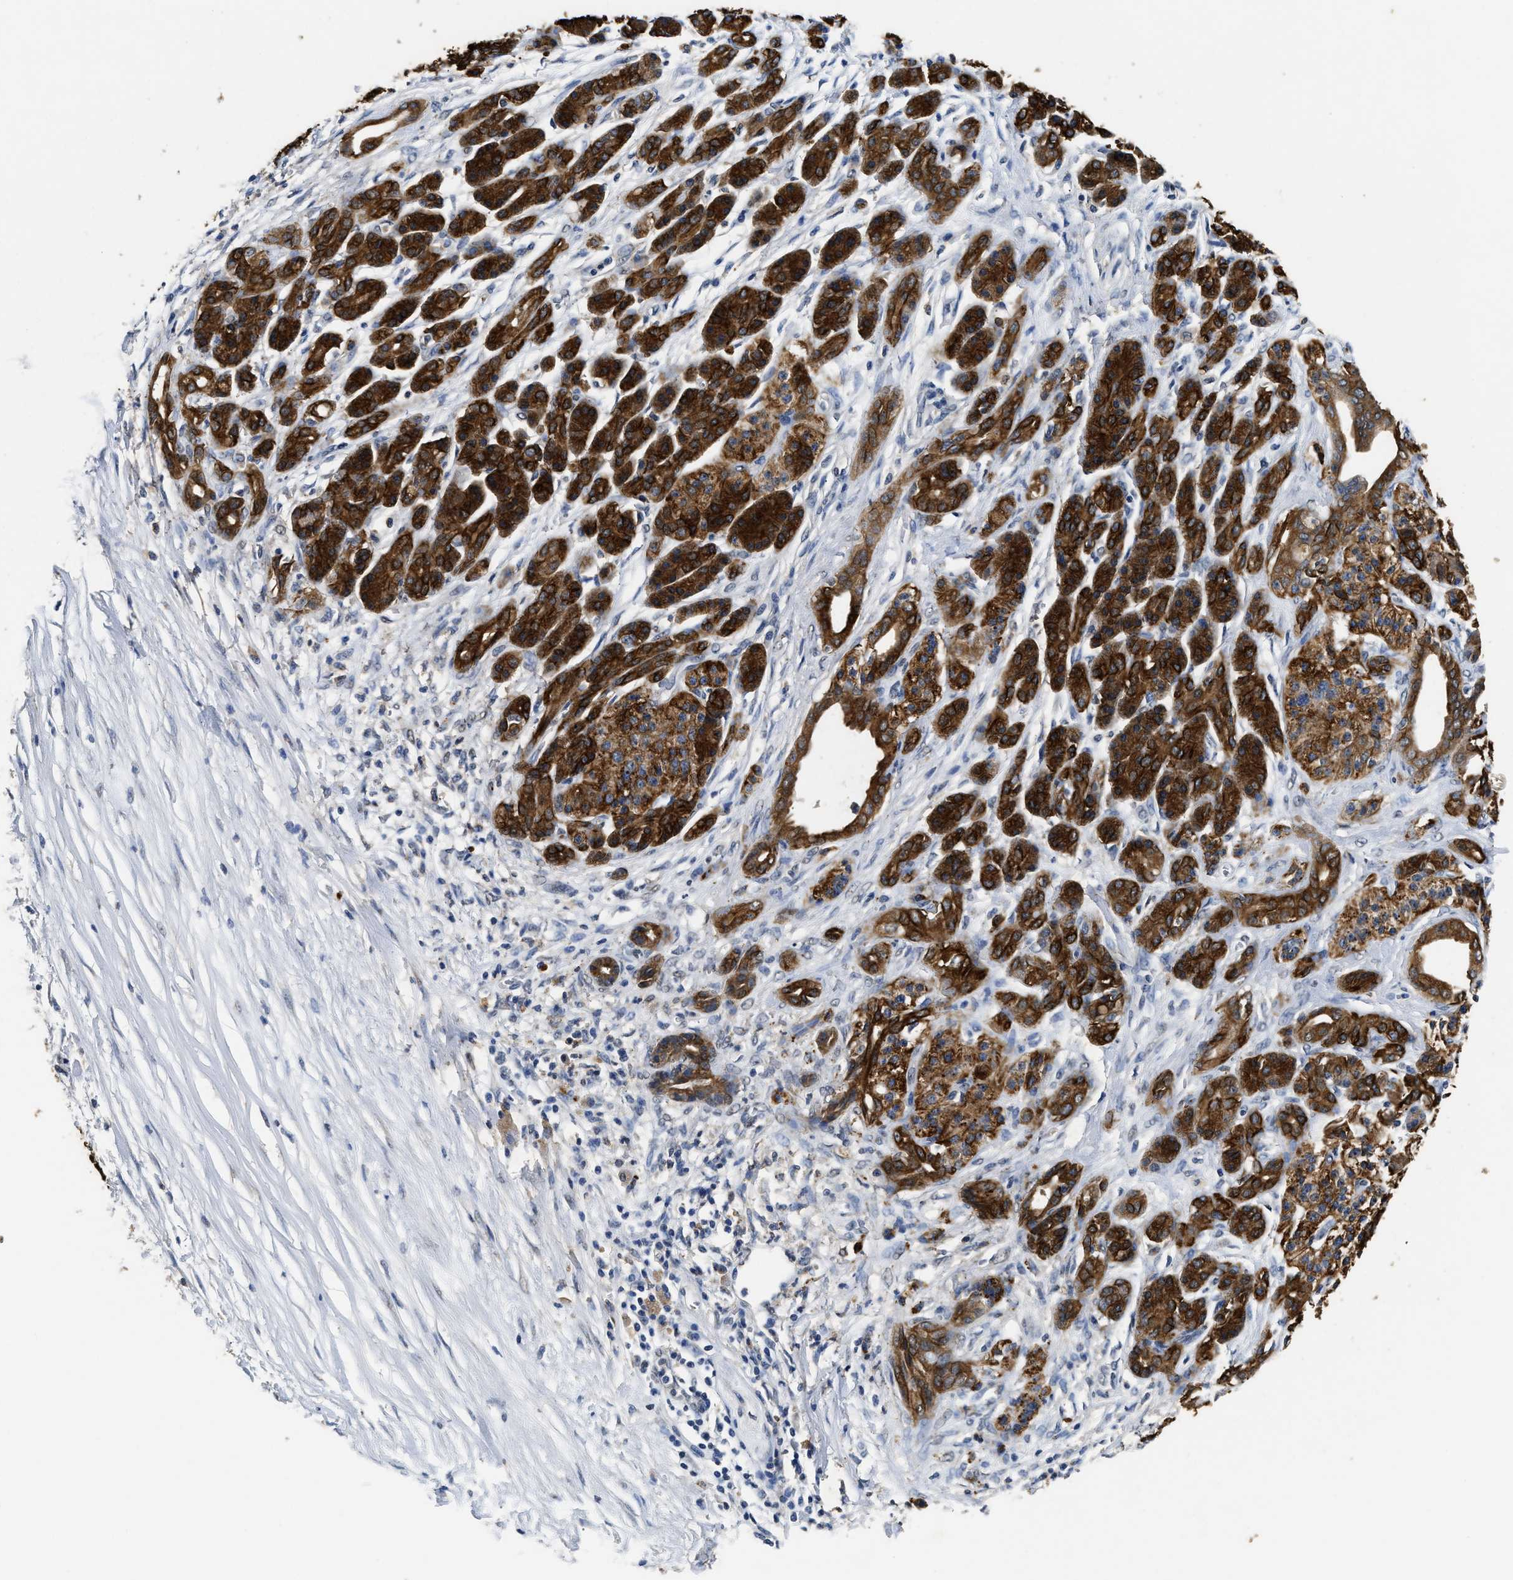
{"staining": {"intensity": "strong", "quantity": ">75%", "location": "cytoplasmic/membranous"}, "tissue": "pancreatic cancer", "cell_type": "Tumor cells", "image_type": "cancer", "snomed": [{"axis": "morphology", "description": "Adenocarcinoma, NOS"}, {"axis": "topography", "description": "Pancreas"}], "caption": "Human pancreatic cancer stained with a protein marker displays strong staining in tumor cells.", "gene": "CTNNA1", "patient": {"sex": "male", "age": 59}}